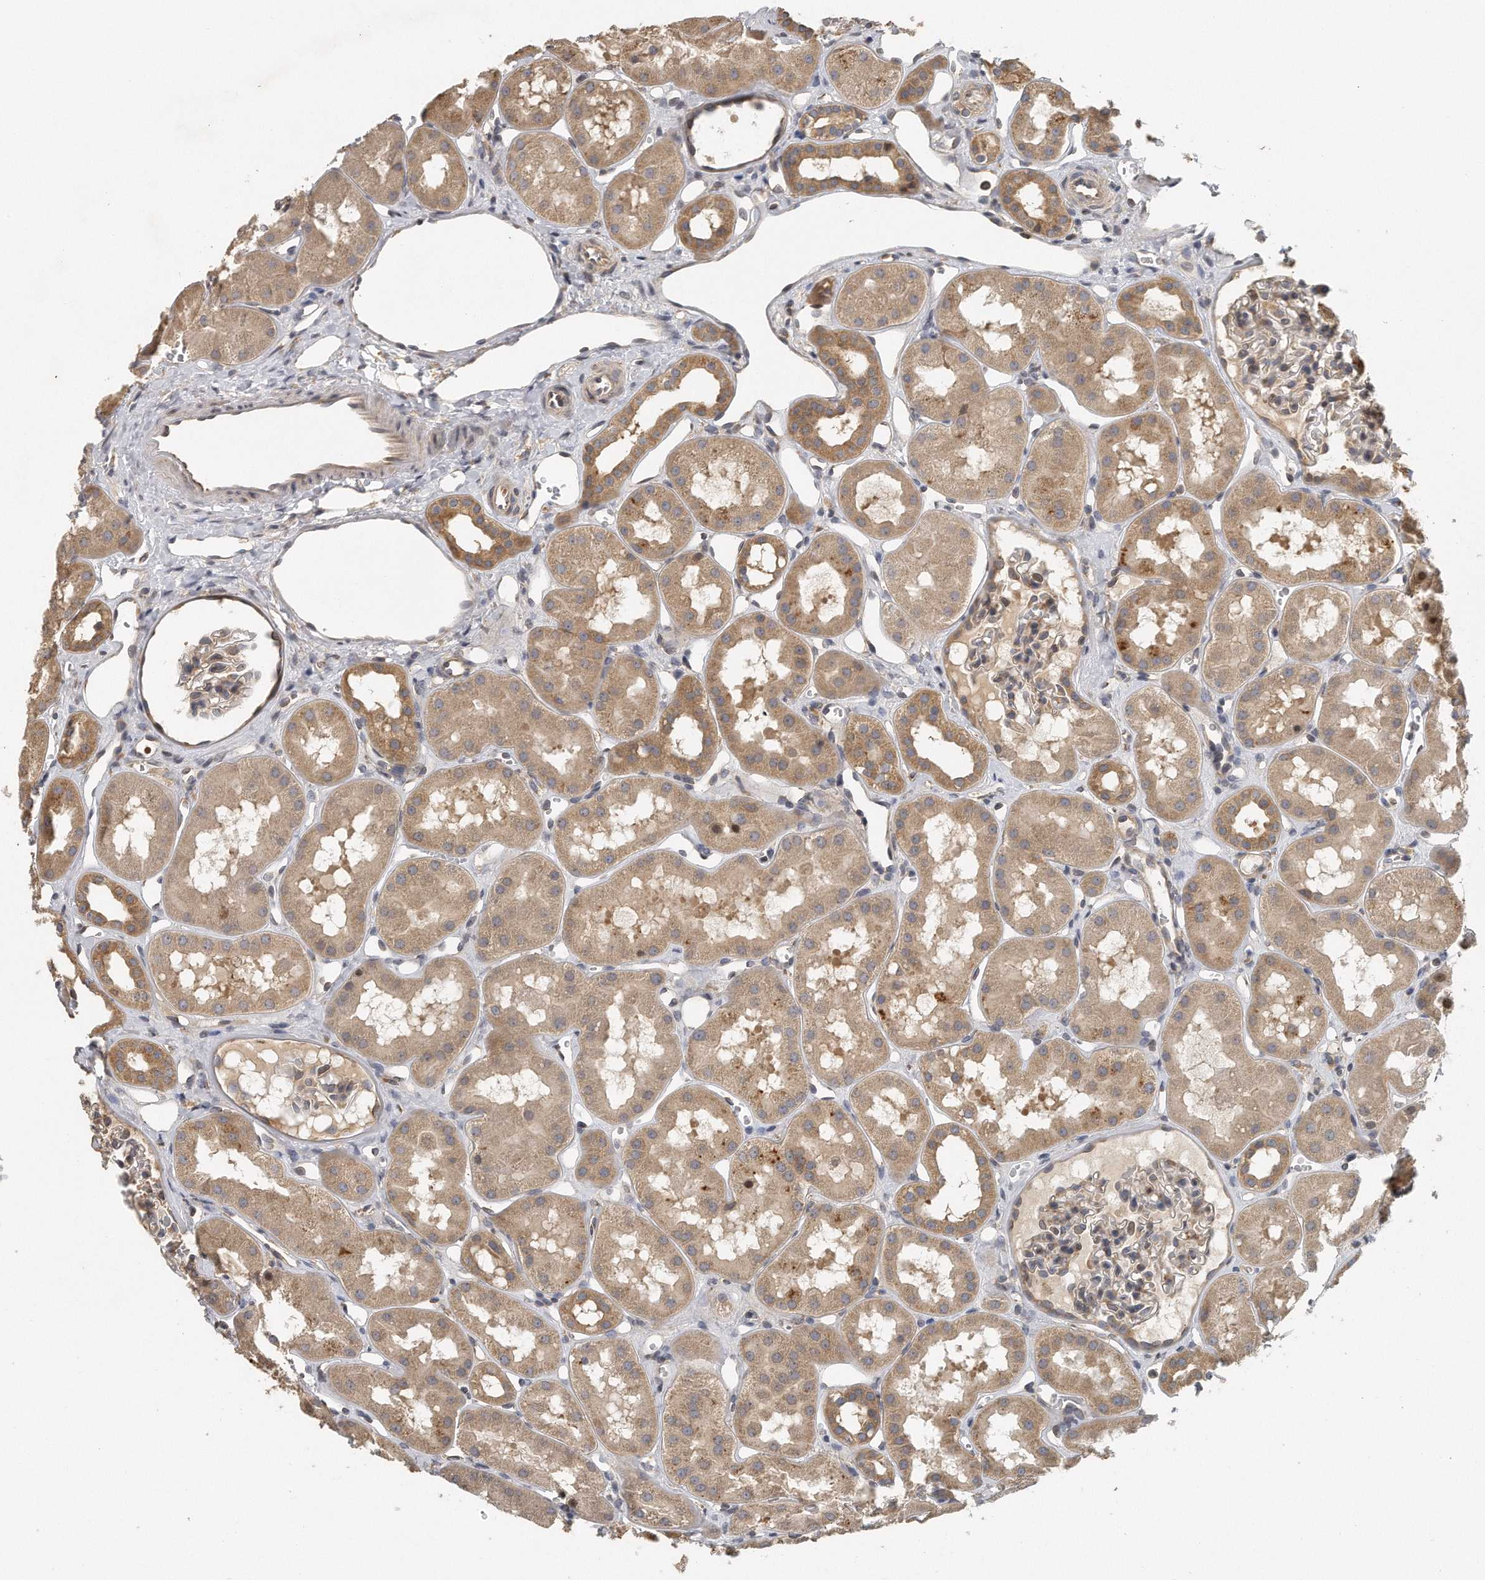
{"staining": {"intensity": "moderate", "quantity": "<25%", "location": "cytoplasmic/membranous"}, "tissue": "kidney", "cell_type": "Cells in glomeruli", "image_type": "normal", "snomed": [{"axis": "morphology", "description": "Normal tissue, NOS"}, {"axis": "topography", "description": "Kidney"}], "caption": "Immunohistochemistry (IHC) of unremarkable human kidney displays low levels of moderate cytoplasmic/membranous expression in approximately <25% of cells in glomeruli.", "gene": "EIF3I", "patient": {"sex": "male", "age": 16}}